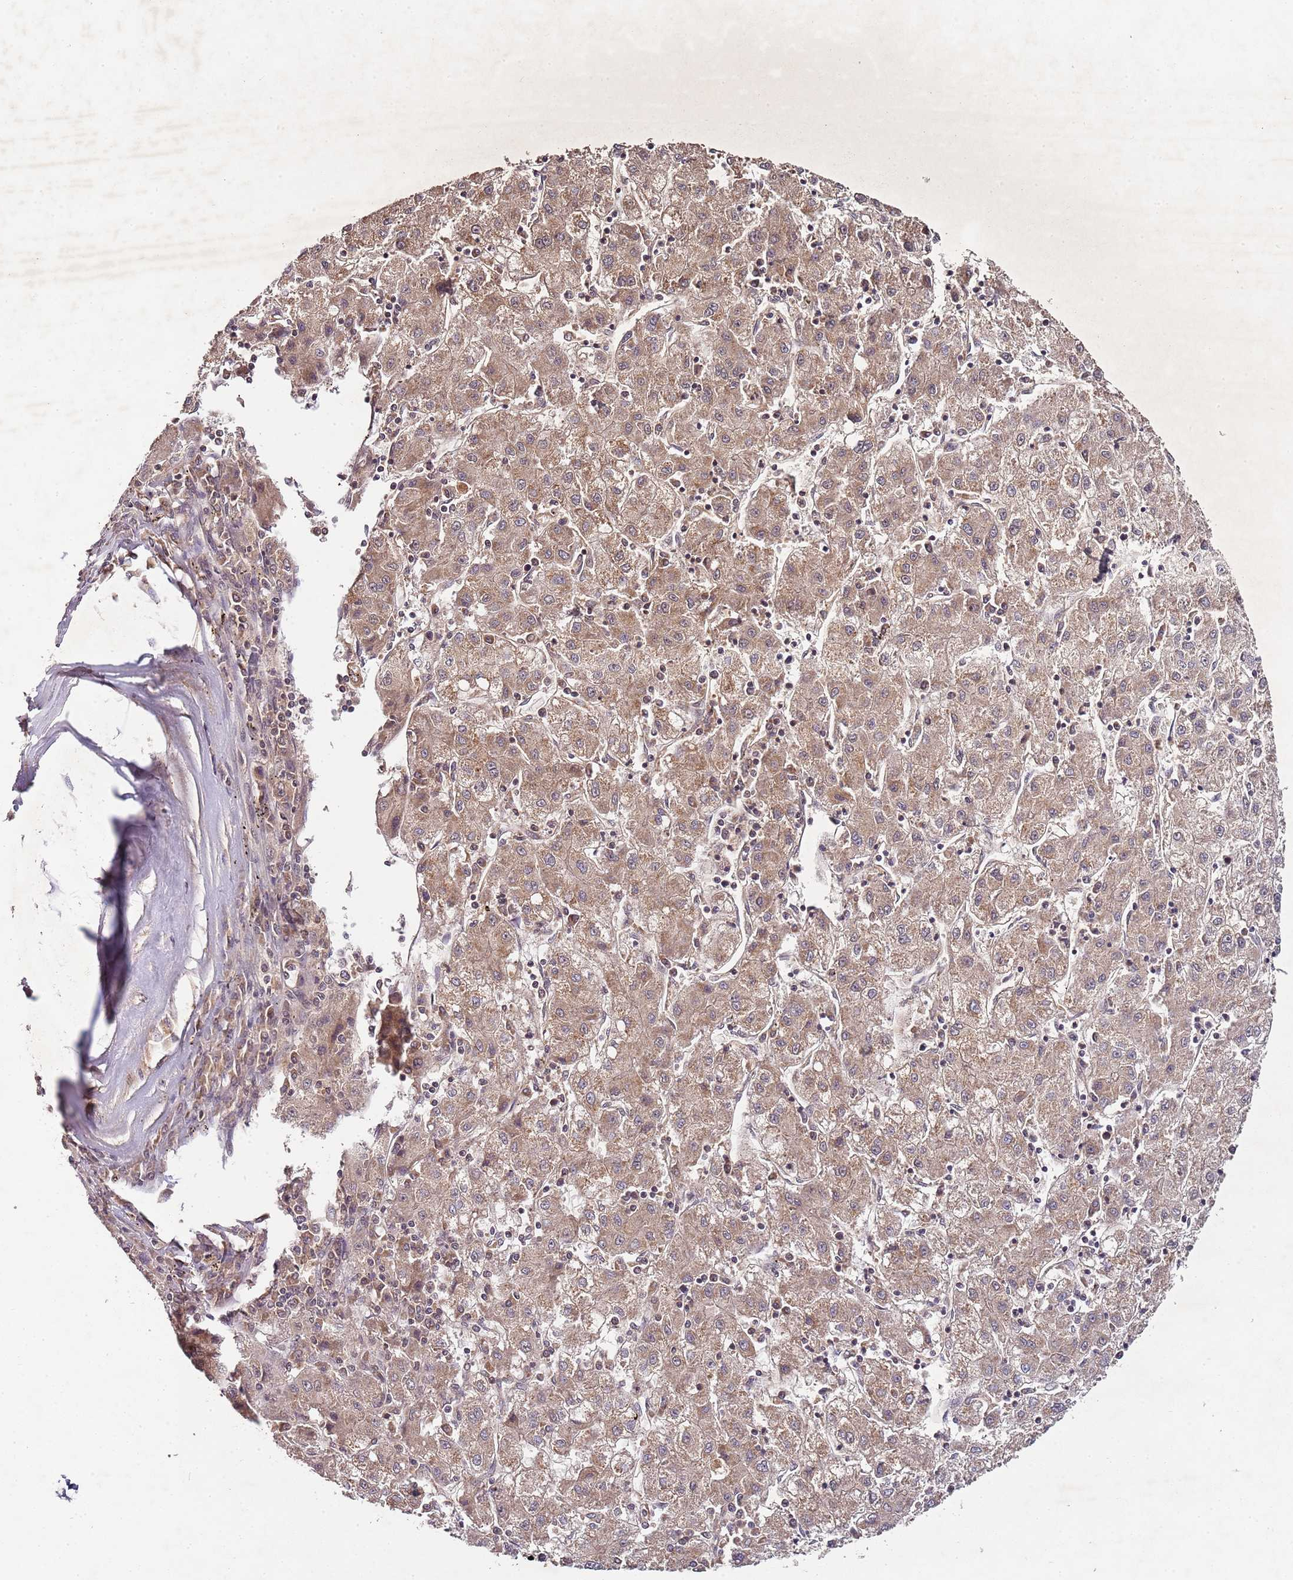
{"staining": {"intensity": "moderate", "quantity": ">75%", "location": "cytoplasmic/membranous"}, "tissue": "liver cancer", "cell_type": "Tumor cells", "image_type": "cancer", "snomed": [{"axis": "morphology", "description": "Carcinoma, Hepatocellular, NOS"}, {"axis": "topography", "description": "Liver"}], "caption": "This micrograph demonstrates immunohistochemistry (IHC) staining of hepatocellular carcinoma (liver), with medium moderate cytoplasmic/membranous positivity in about >75% of tumor cells.", "gene": "LIN37", "patient": {"sex": "male", "age": 72}}